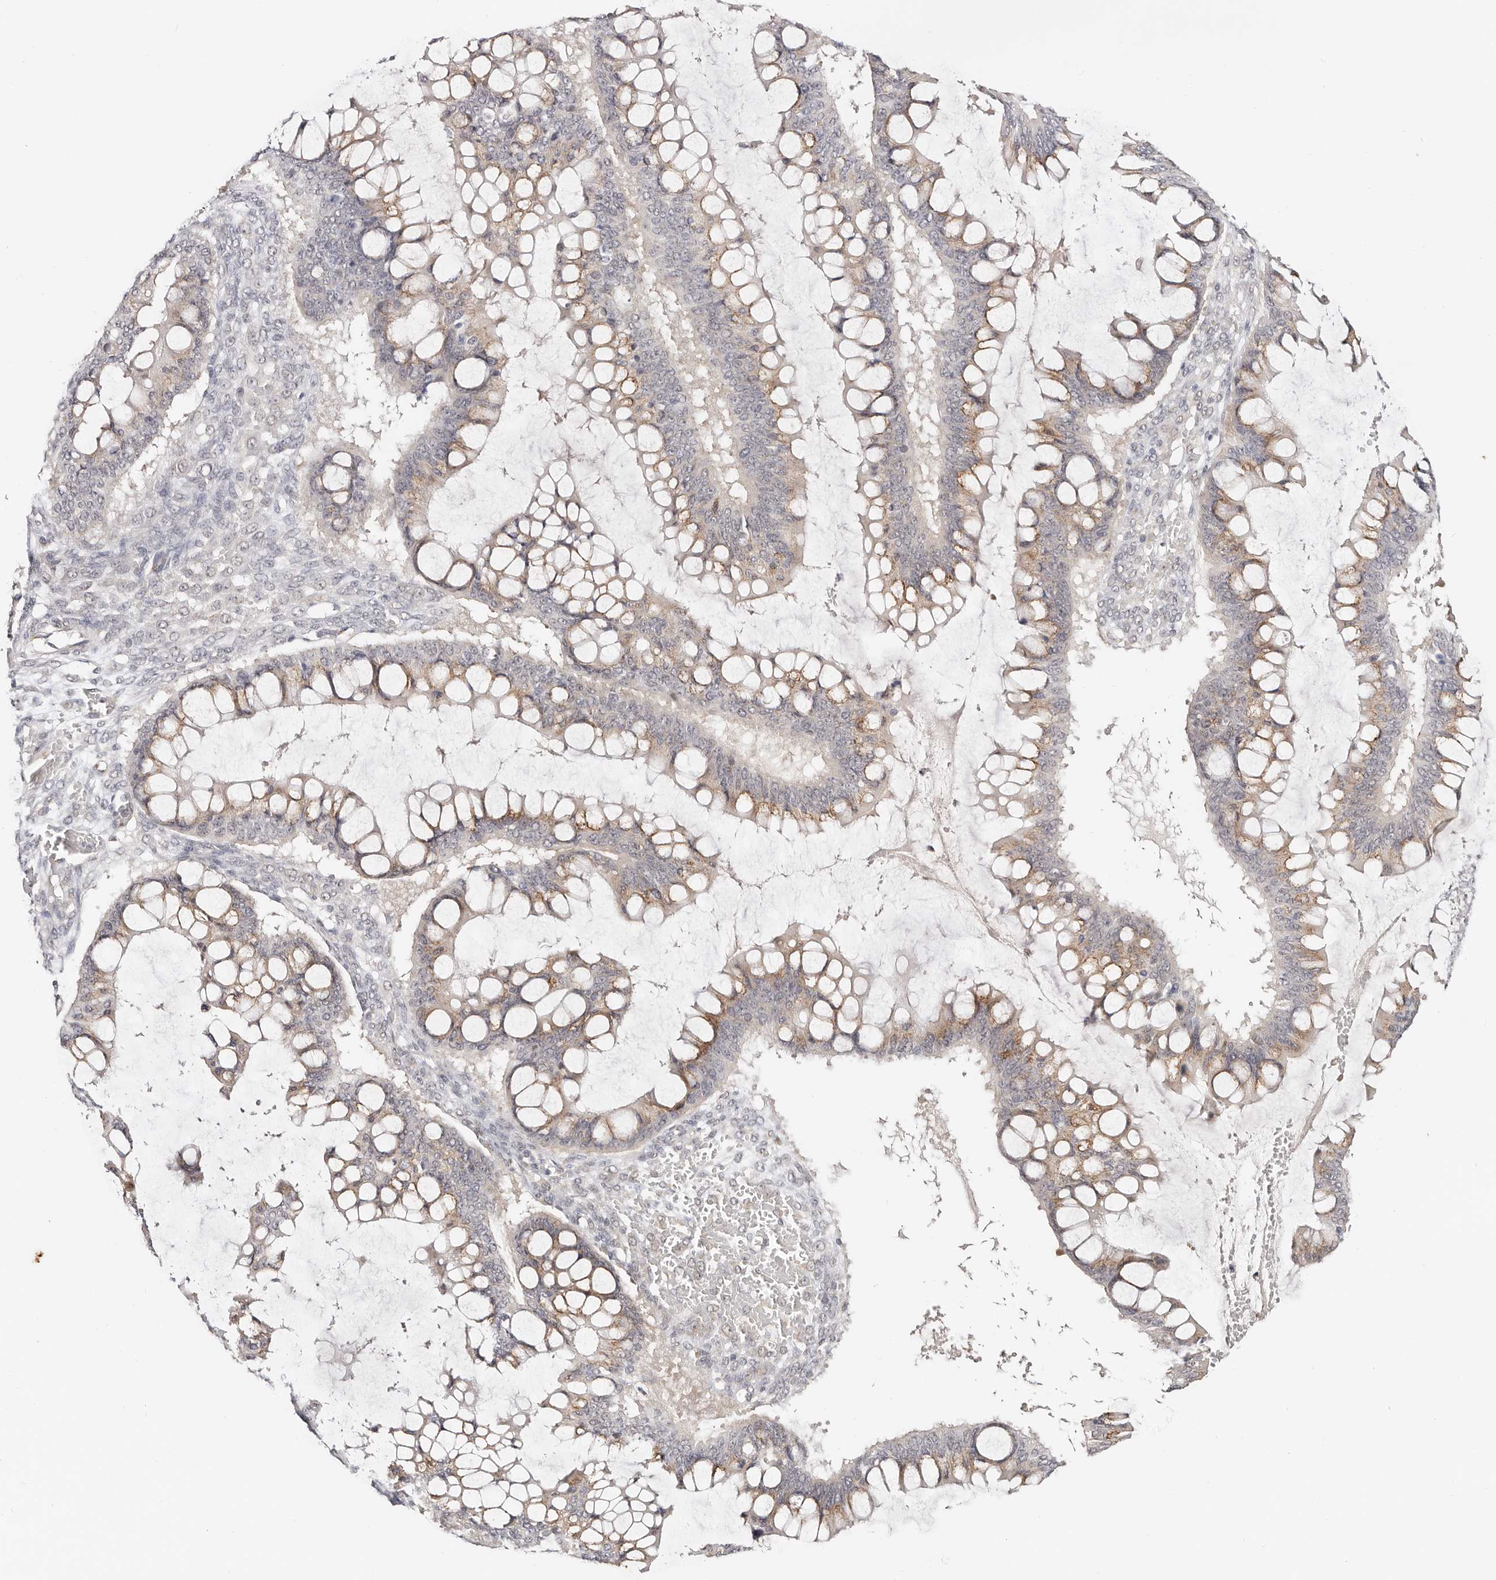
{"staining": {"intensity": "moderate", "quantity": "<25%", "location": "cytoplasmic/membranous"}, "tissue": "ovarian cancer", "cell_type": "Tumor cells", "image_type": "cancer", "snomed": [{"axis": "morphology", "description": "Cystadenocarcinoma, mucinous, NOS"}, {"axis": "topography", "description": "Ovary"}], "caption": "Ovarian cancer (mucinous cystadenocarcinoma) stained with IHC displays moderate cytoplasmic/membranous expression in about <25% of tumor cells. Using DAB (brown) and hematoxylin (blue) stains, captured at high magnification using brightfield microscopy.", "gene": "VIPAS39", "patient": {"sex": "female", "age": 73}}